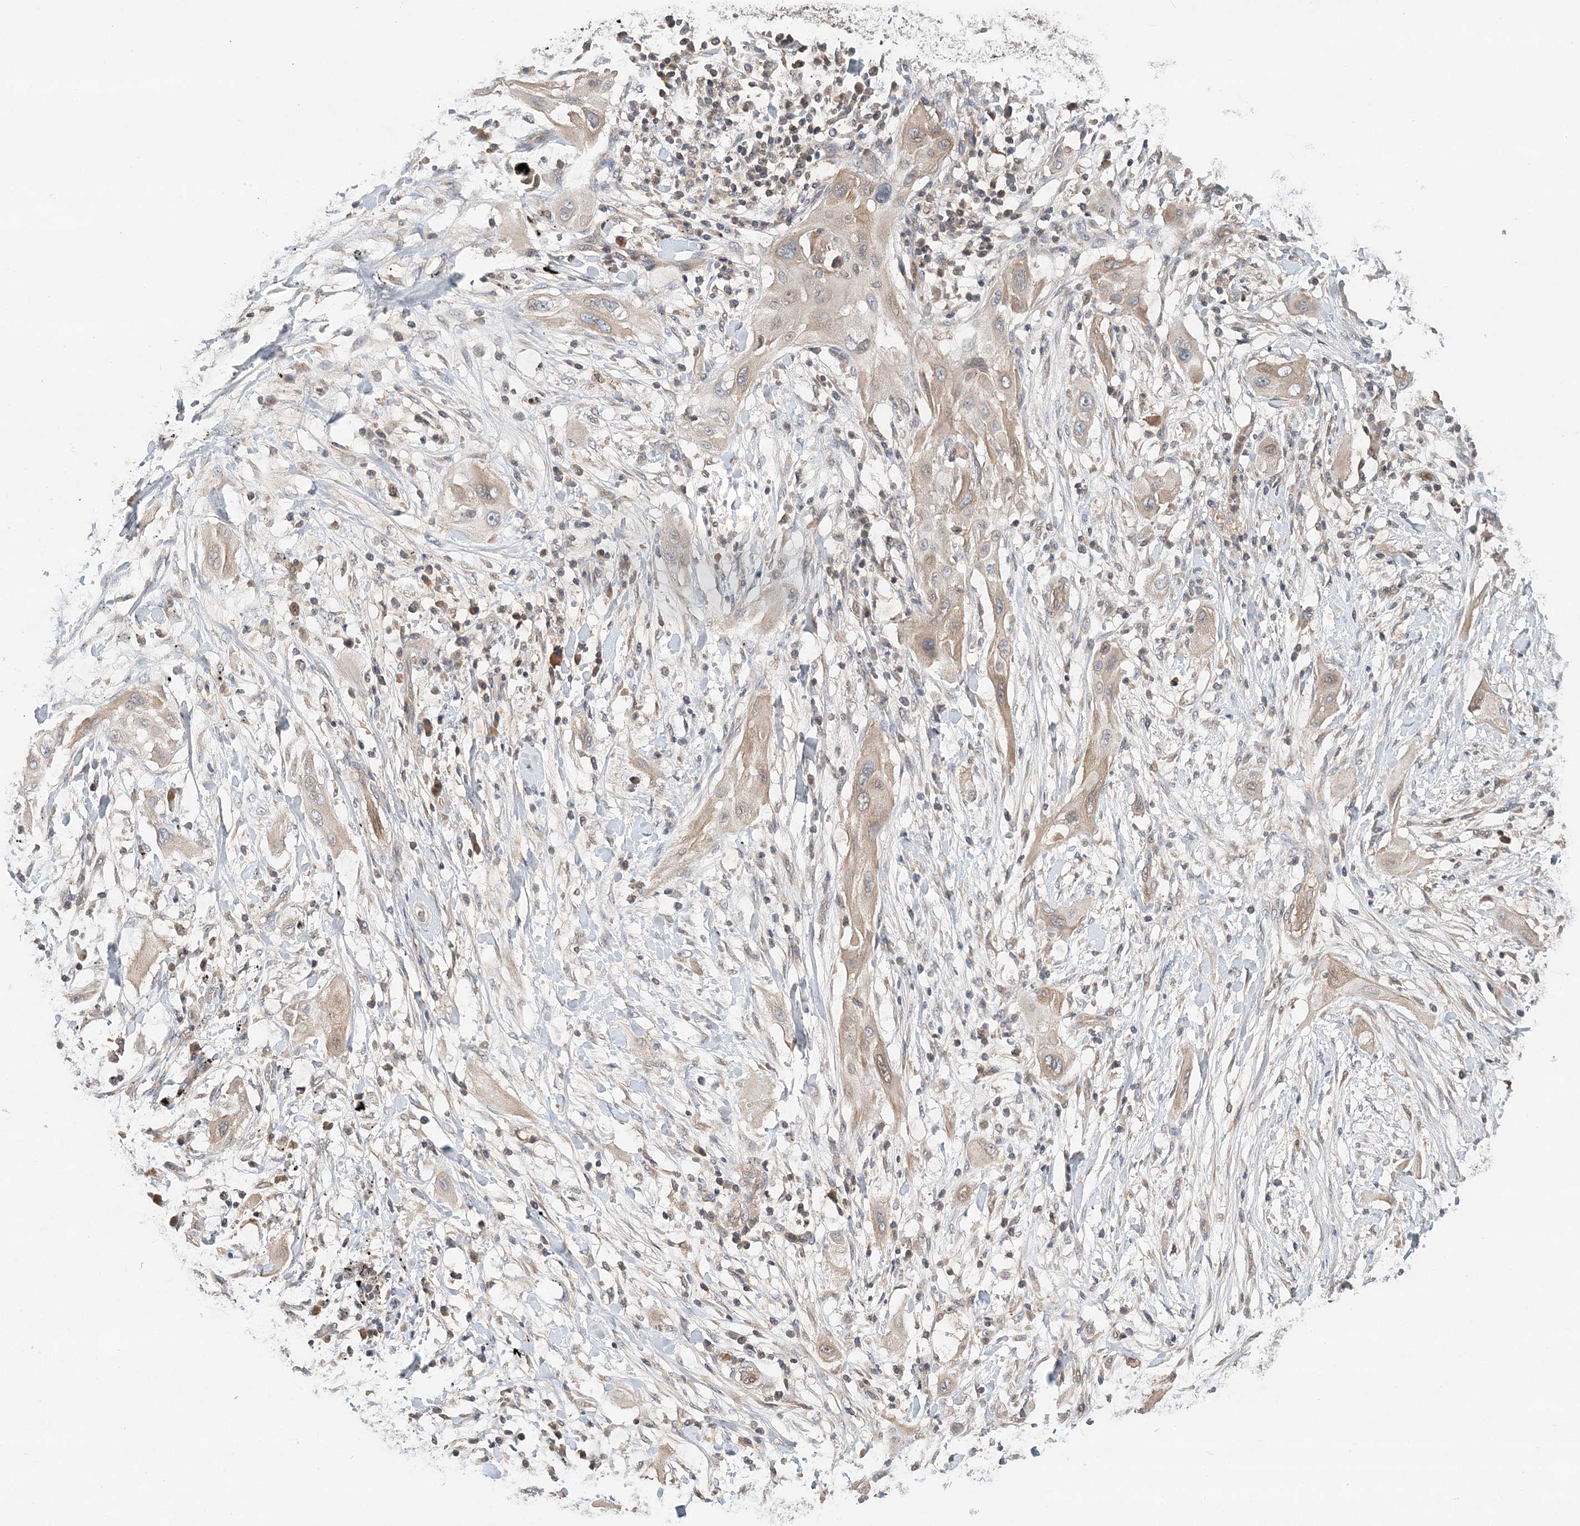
{"staining": {"intensity": "weak", "quantity": "25%-75%", "location": "cytoplasmic/membranous"}, "tissue": "lung cancer", "cell_type": "Tumor cells", "image_type": "cancer", "snomed": [{"axis": "morphology", "description": "Squamous cell carcinoma, NOS"}, {"axis": "topography", "description": "Lung"}], "caption": "There is low levels of weak cytoplasmic/membranous staining in tumor cells of lung cancer (squamous cell carcinoma), as demonstrated by immunohistochemical staining (brown color).", "gene": "SYCP3", "patient": {"sex": "female", "age": 47}}